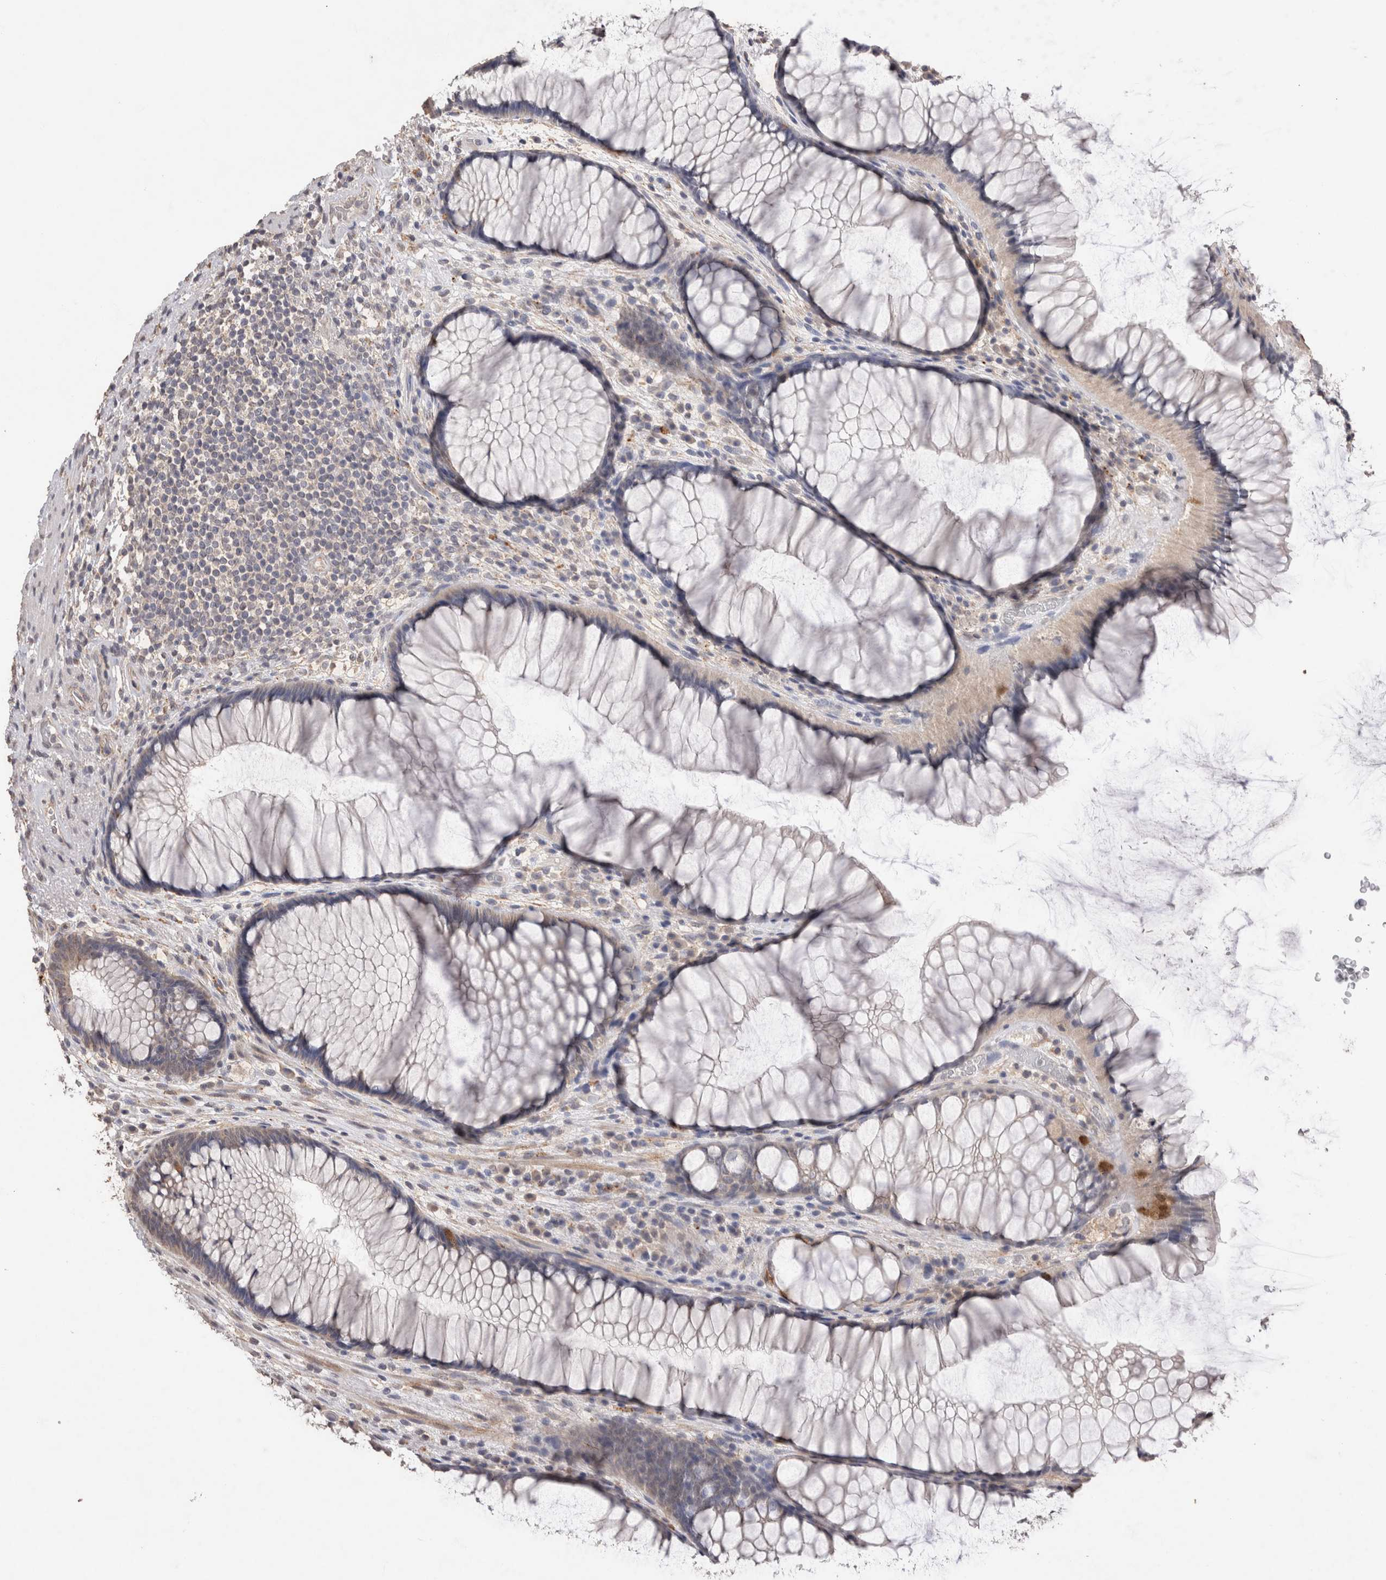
{"staining": {"intensity": "moderate", "quantity": "<25%", "location": "cytoplasmic/membranous"}, "tissue": "rectum", "cell_type": "Glandular cells", "image_type": "normal", "snomed": [{"axis": "morphology", "description": "Normal tissue, NOS"}, {"axis": "topography", "description": "Rectum"}], "caption": "A brown stain shows moderate cytoplasmic/membranous expression of a protein in glandular cells of benign human rectum. The staining was performed using DAB to visualize the protein expression in brown, while the nuclei were stained in blue with hematoxylin (Magnification: 20x).", "gene": "CDH6", "patient": {"sex": "male", "age": 51}}